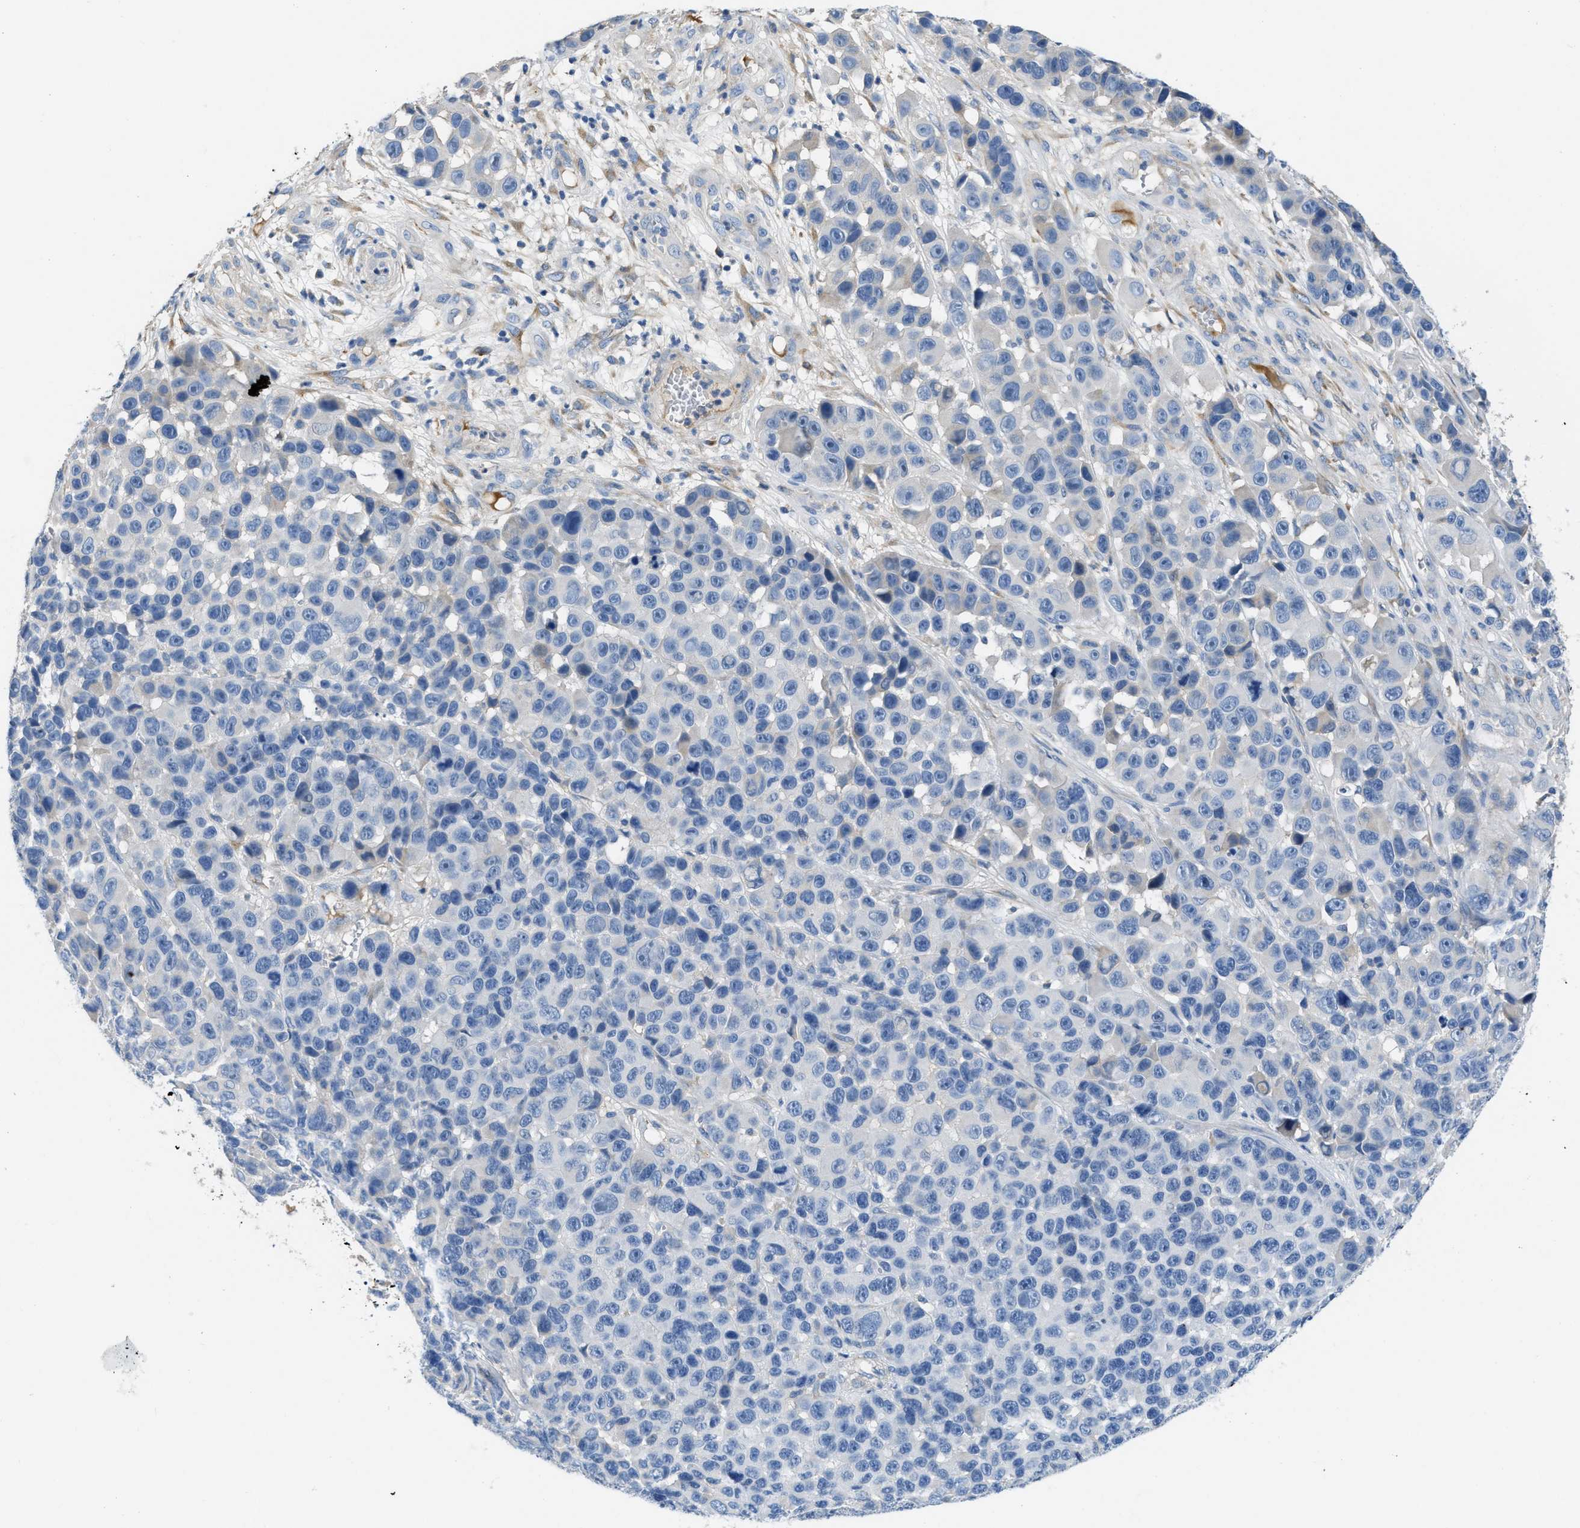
{"staining": {"intensity": "negative", "quantity": "none", "location": "none"}, "tissue": "melanoma", "cell_type": "Tumor cells", "image_type": "cancer", "snomed": [{"axis": "morphology", "description": "Malignant melanoma, NOS"}, {"axis": "topography", "description": "Skin"}], "caption": "Immunohistochemical staining of human melanoma displays no significant expression in tumor cells.", "gene": "C1S", "patient": {"sex": "male", "age": 53}}